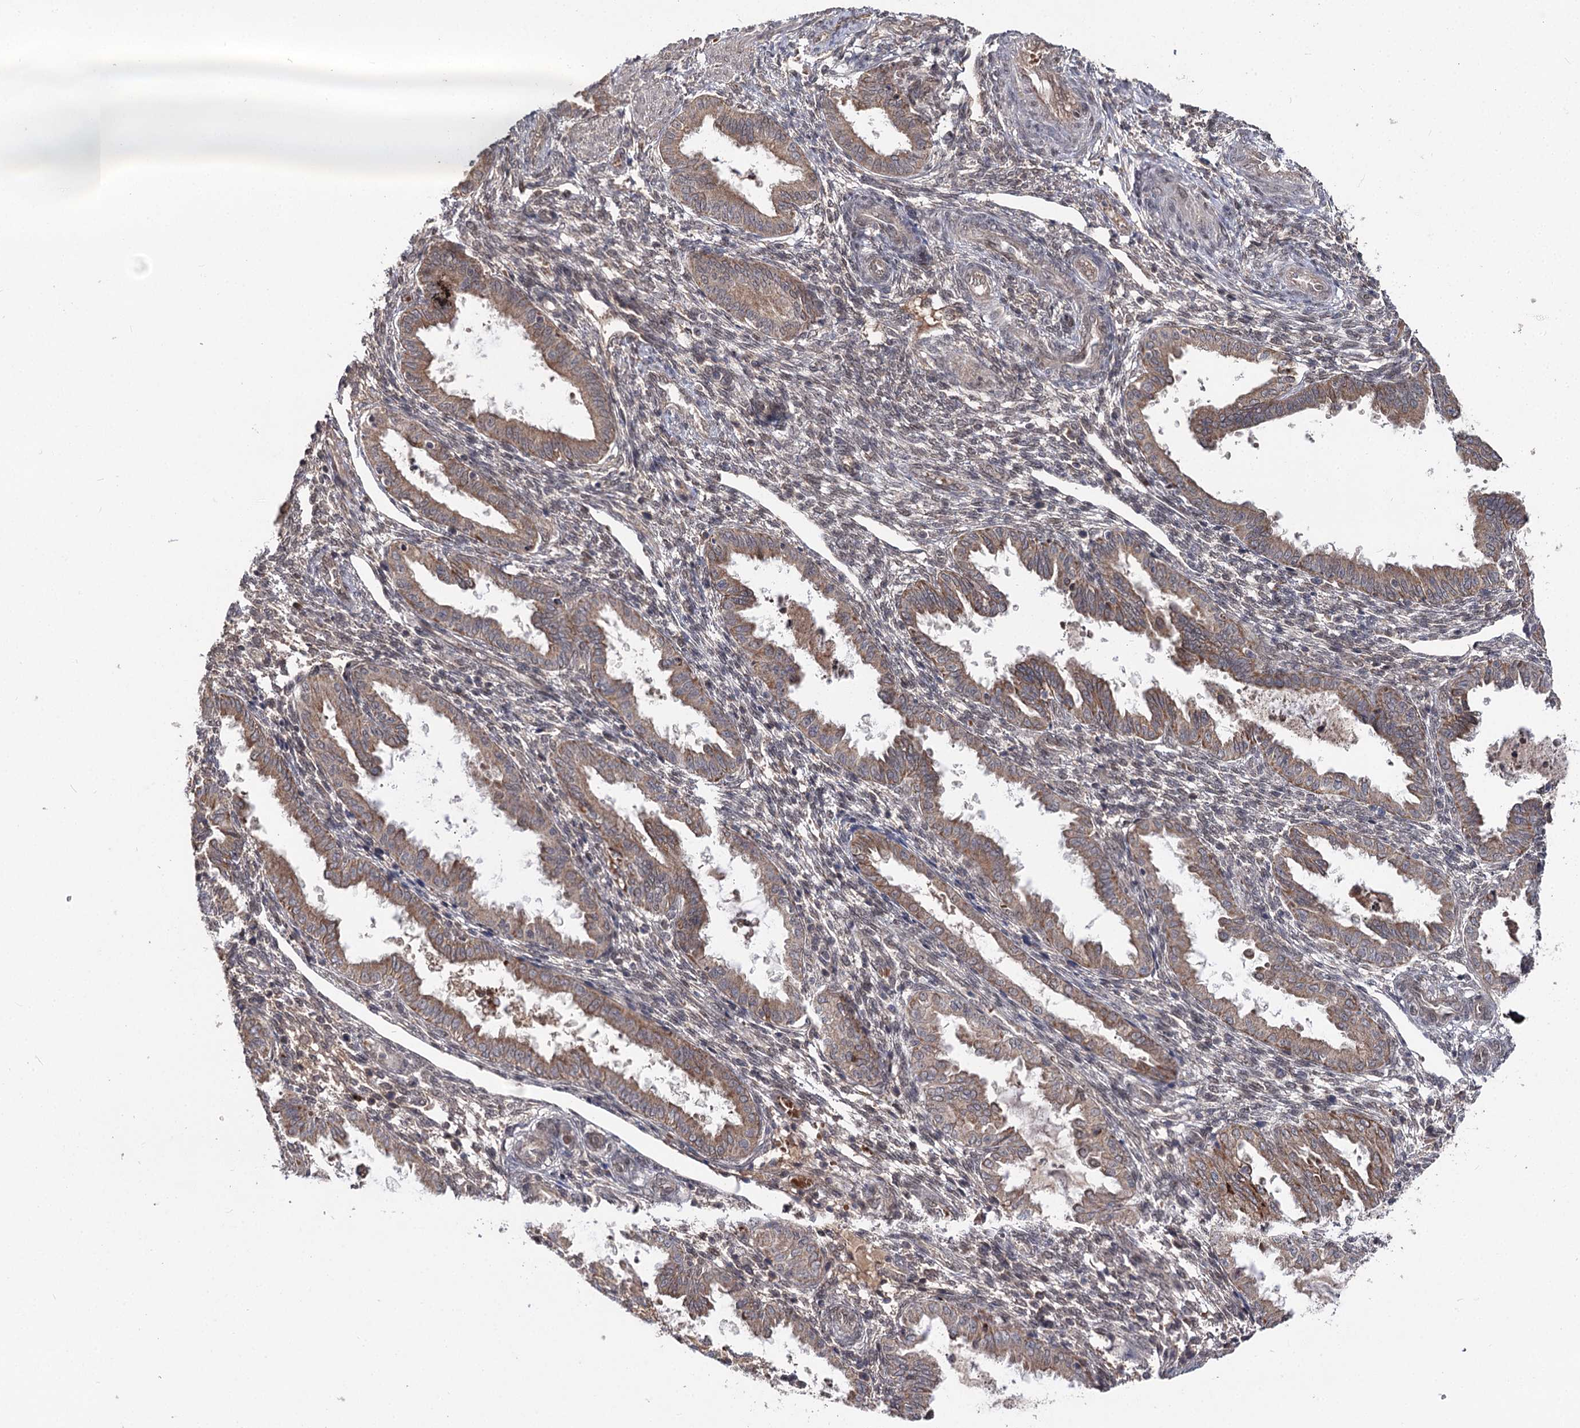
{"staining": {"intensity": "negative", "quantity": "none", "location": "none"}, "tissue": "endometrium", "cell_type": "Cells in endometrial stroma", "image_type": "normal", "snomed": [{"axis": "morphology", "description": "Normal tissue, NOS"}, {"axis": "topography", "description": "Endometrium"}], "caption": "DAB immunohistochemical staining of benign endometrium demonstrates no significant positivity in cells in endometrial stroma. Brightfield microscopy of immunohistochemistry (IHC) stained with DAB (brown) and hematoxylin (blue), captured at high magnification.", "gene": "MSANTD2", "patient": {"sex": "female", "age": 33}}